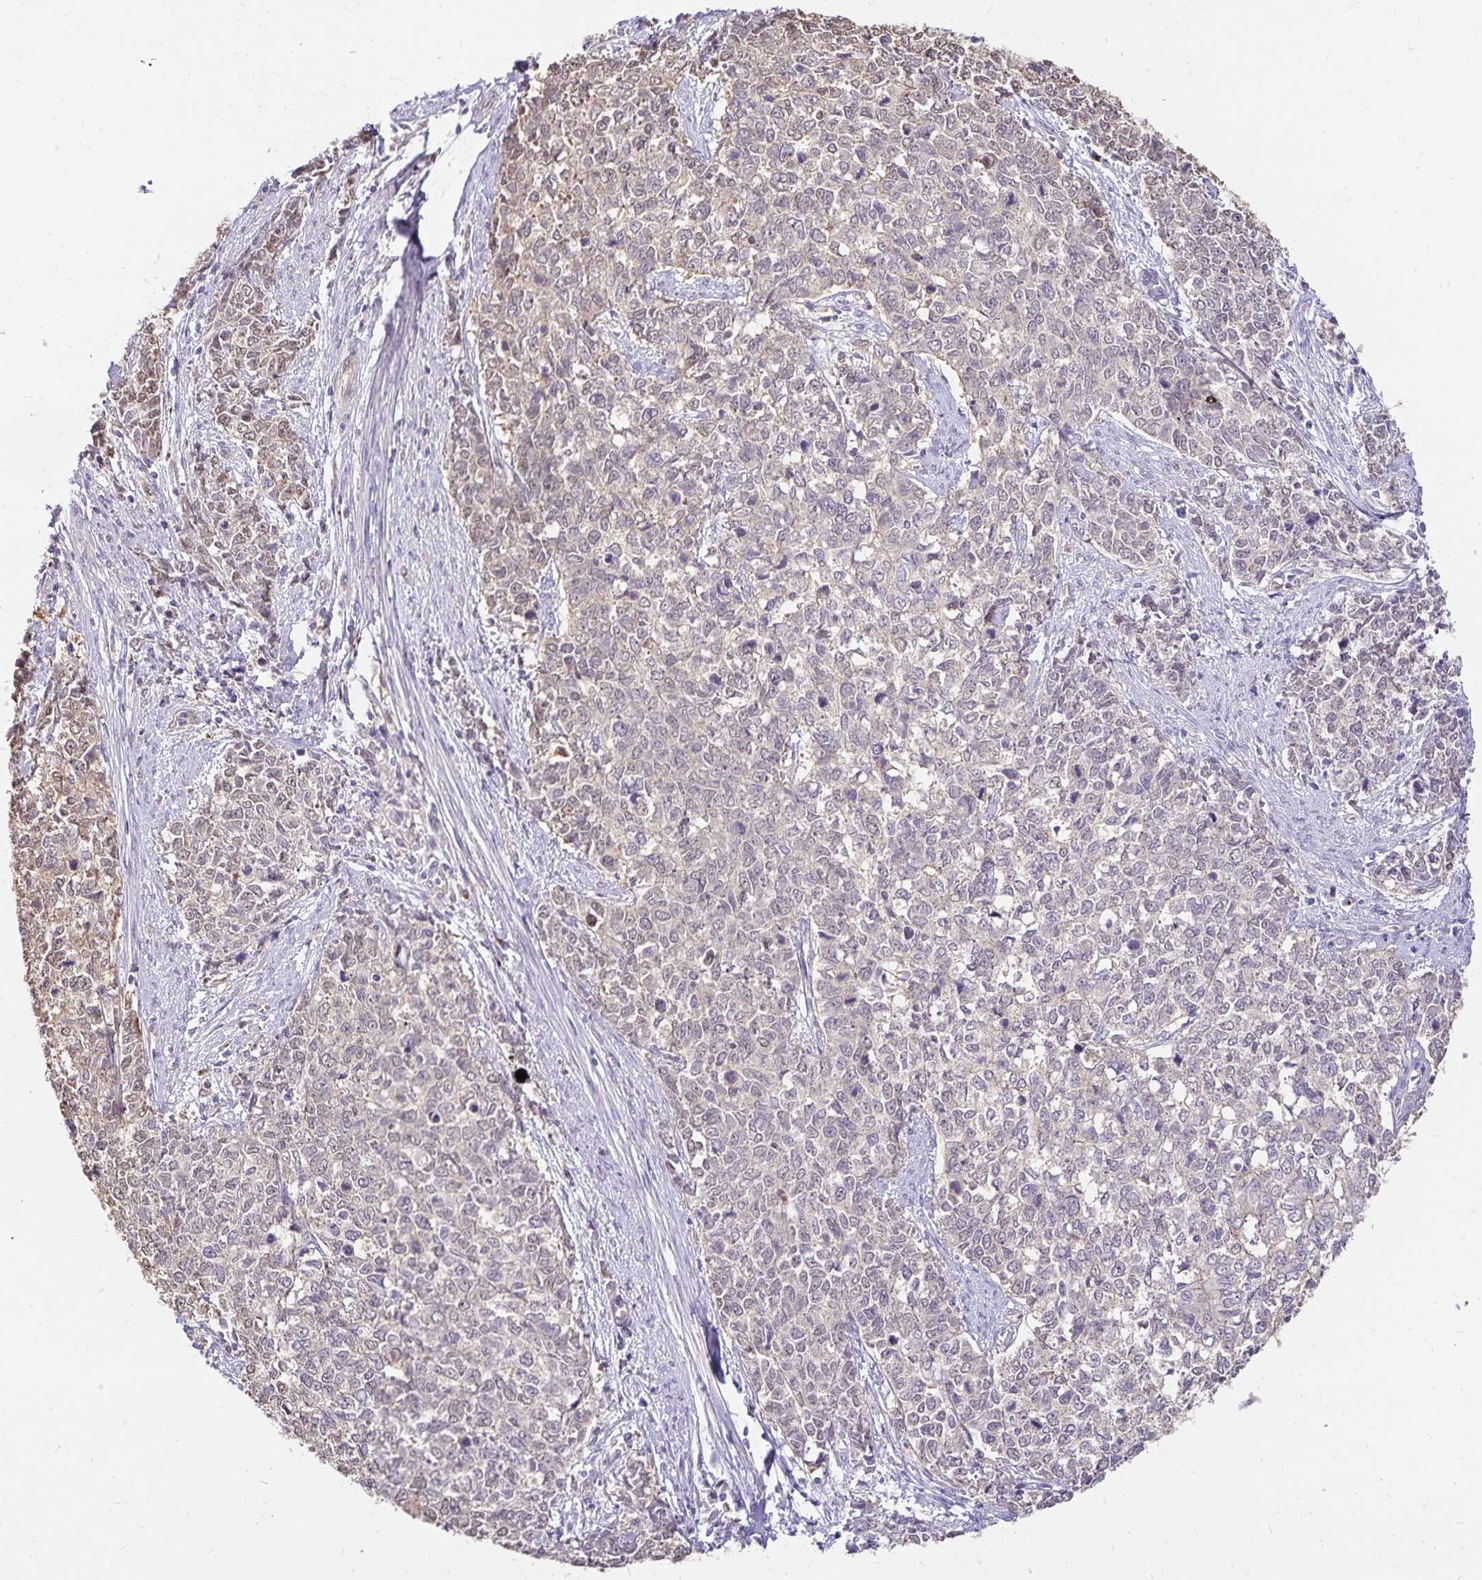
{"staining": {"intensity": "negative", "quantity": "none", "location": "none"}, "tissue": "cervical cancer", "cell_type": "Tumor cells", "image_type": "cancer", "snomed": [{"axis": "morphology", "description": "Adenocarcinoma, NOS"}, {"axis": "topography", "description": "Cervix"}], "caption": "DAB (3,3'-diaminobenzidine) immunohistochemical staining of adenocarcinoma (cervical) reveals no significant expression in tumor cells.", "gene": "SLC9A1", "patient": {"sex": "female", "age": 63}}